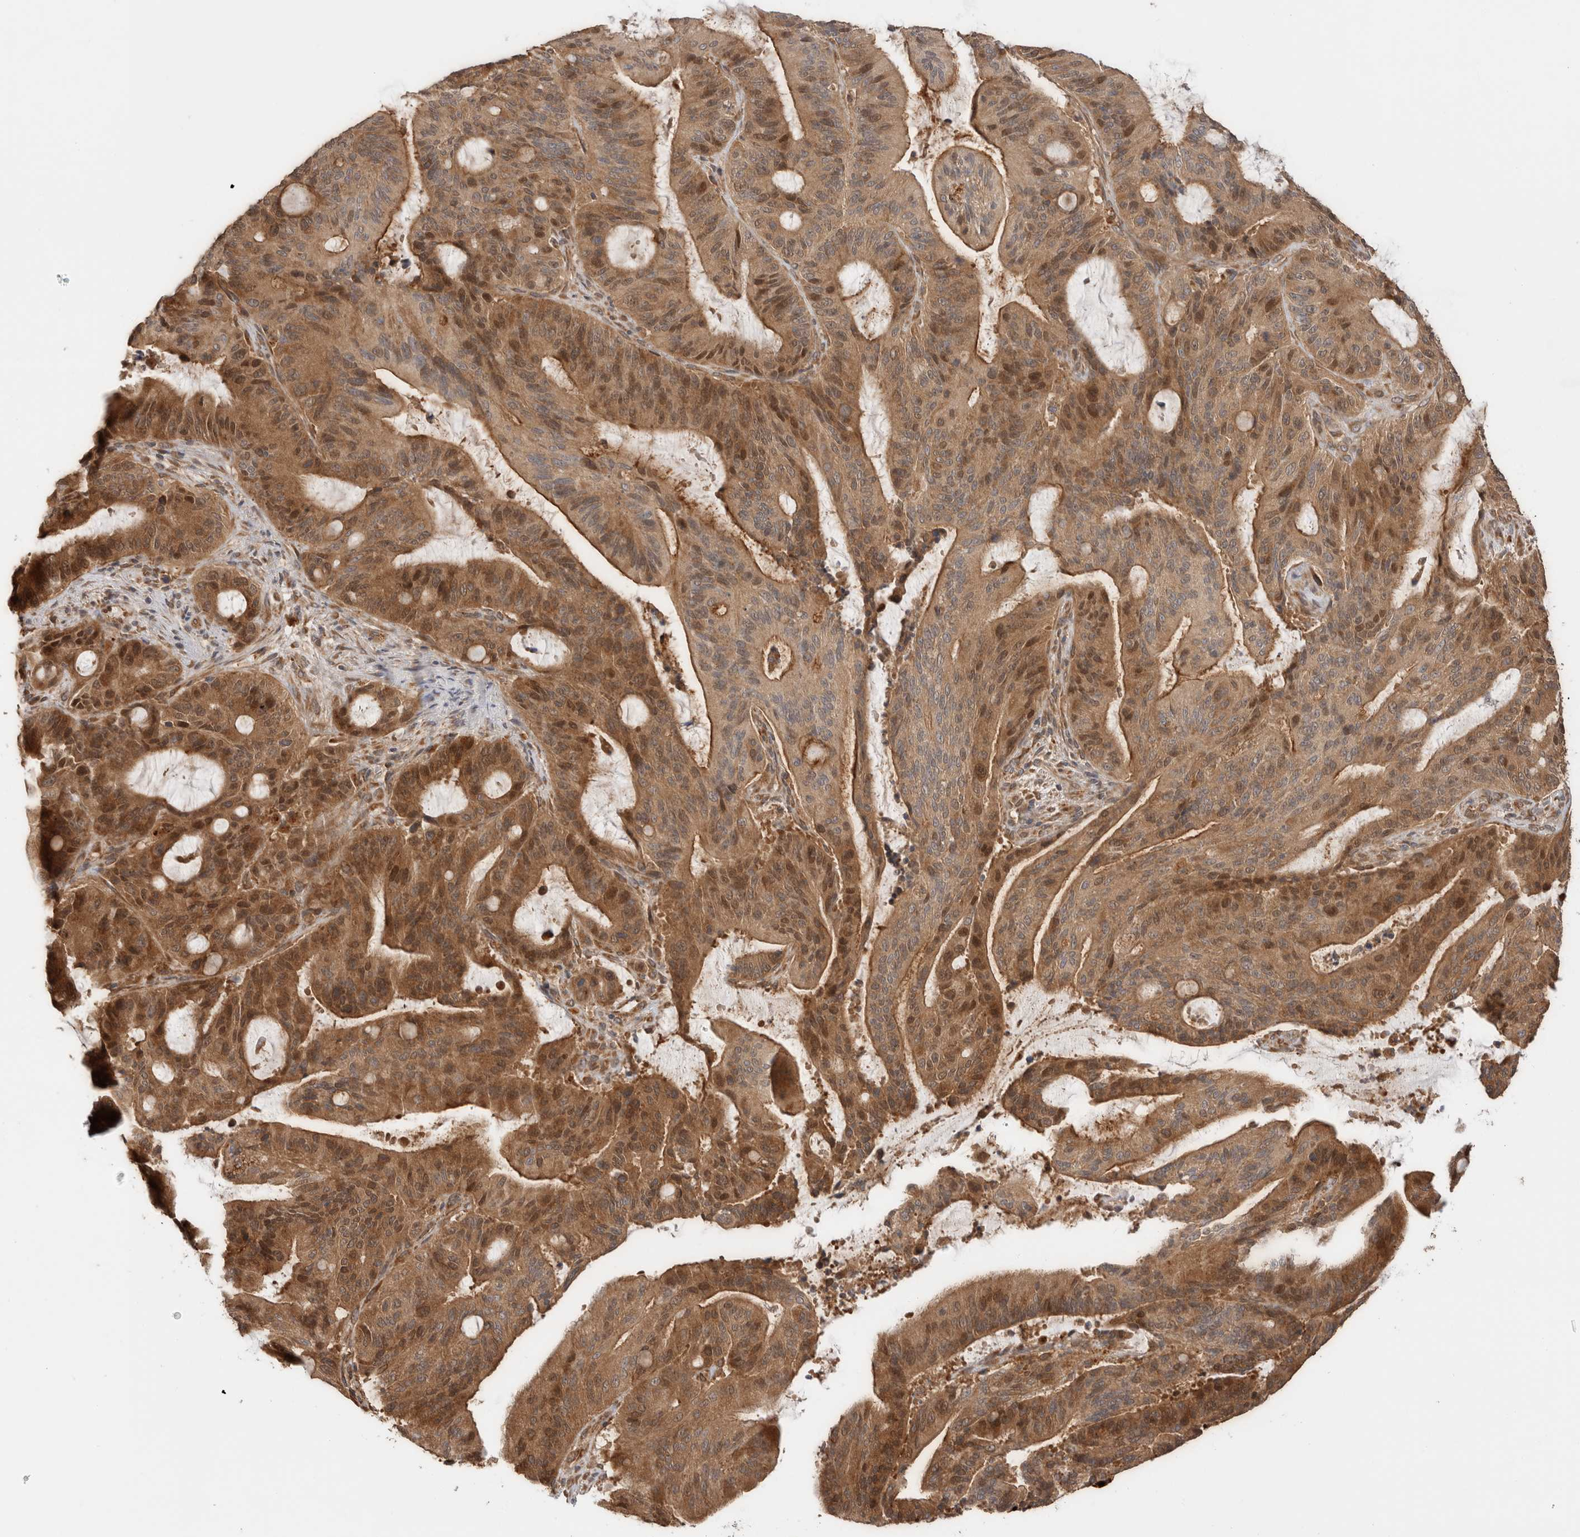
{"staining": {"intensity": "moderate", "quantity": ">75%", "location": "cytoplasmic/membranous,nuclear"}, "tissue": "liver cancer", "cell_type": "Tumor cells", "image_type": "cancer", "snomed": [{"axis": "morphology", "description": "Normal tissue, NOS"}, {"axis": "morphology", "description": "Cholangiocarcinoma"}, {"axis": "topography", "description": "Liver"}, {"axis": "topography", "description": "Peripheral nerve tissue"}], "caption": "Immunohistochemical staining of human liver cholangiocarcinoma exhibits moderate cytoplasmic/membranous and nuclear protein positivity in about >75% of tumor cells. The protein of interest is stained brown, and the nuclei are stained in blue (DAB IHC with brightfield microscopy, high magnification).", "gene": "ACTL9", "patient": {"sex": "female", "age": 73}}